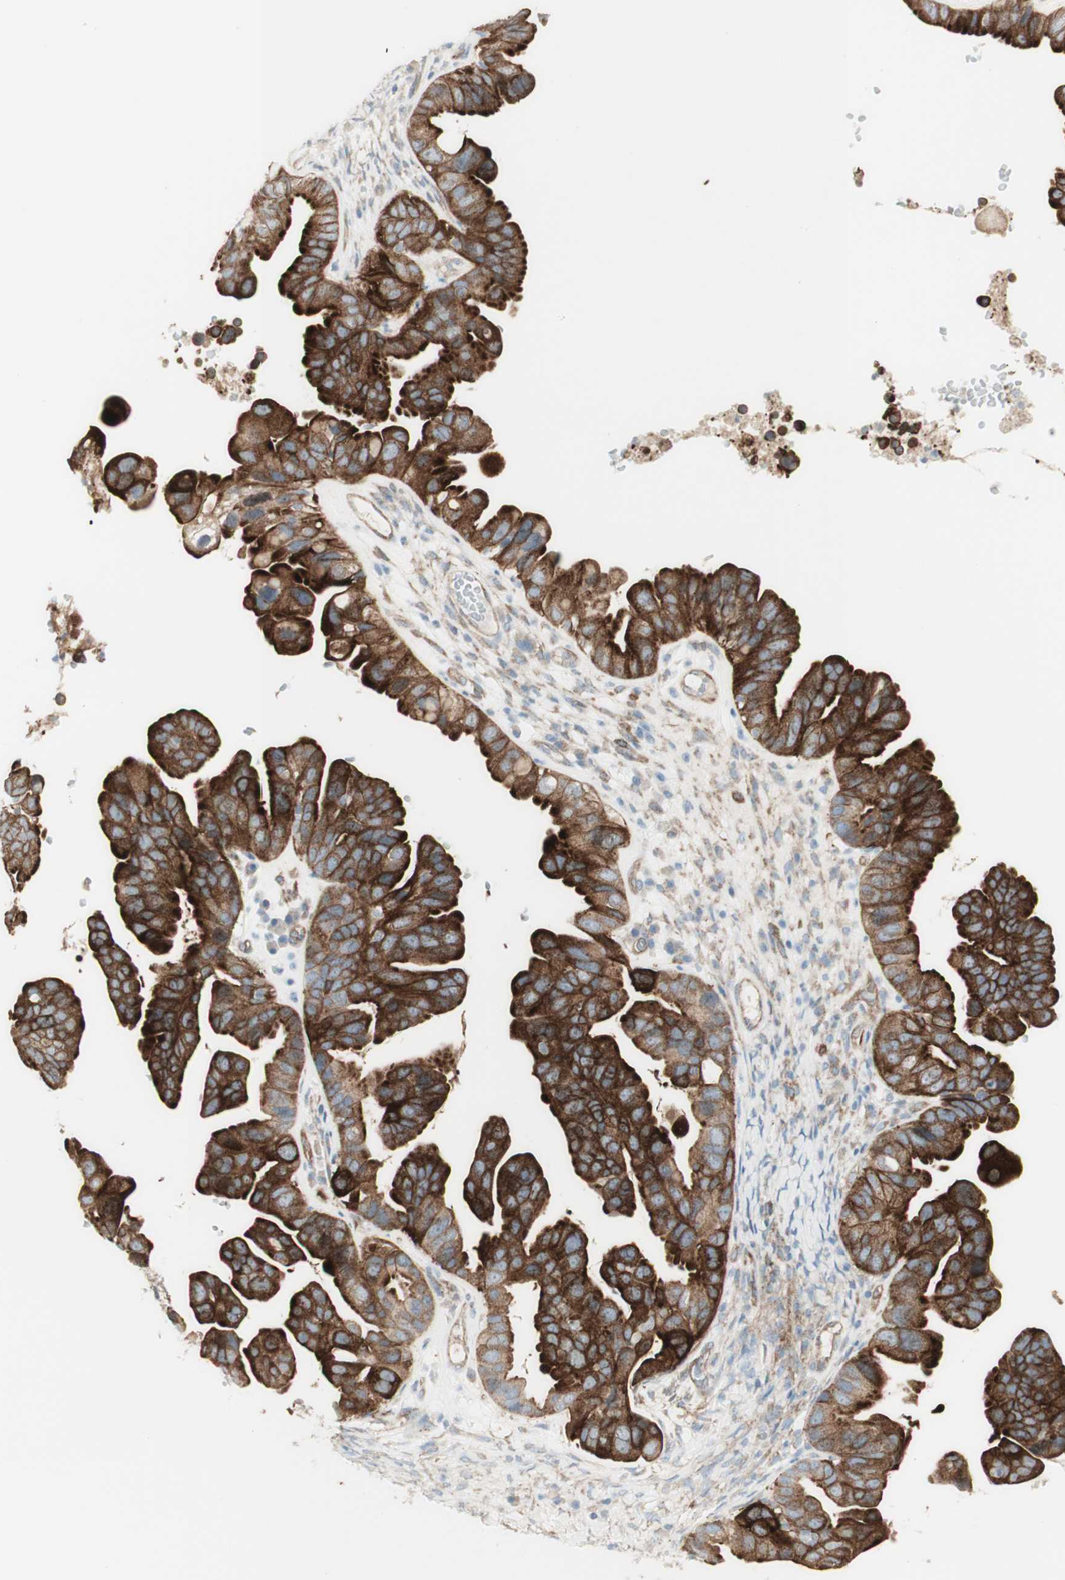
{"staining": {"intensity": "moderate", "quantity": "25%-75%", "location": "cytoplasmic/membranous"}, "tissue": "ovarian cancer", "cell_type": "Tumor cells", "image_type": "cancer", "snomed": [{"axis": "morphology", "description": "Cystadenocarcinoma, serous, NOS"}, {"axis": "topography", "description": "Ovary"}], "caption": "Protein staining of ovarian cancer (serous cystadenocarcinoma) tissue demonstrates moderate cytoplasmic/membranous positivity in approximately 25%-75% of tumor cells. (DAB IHC with brightfield microscopy, high magnification).", "gene": "MYO6", "patient": {"sex": "female", "age": 56}}